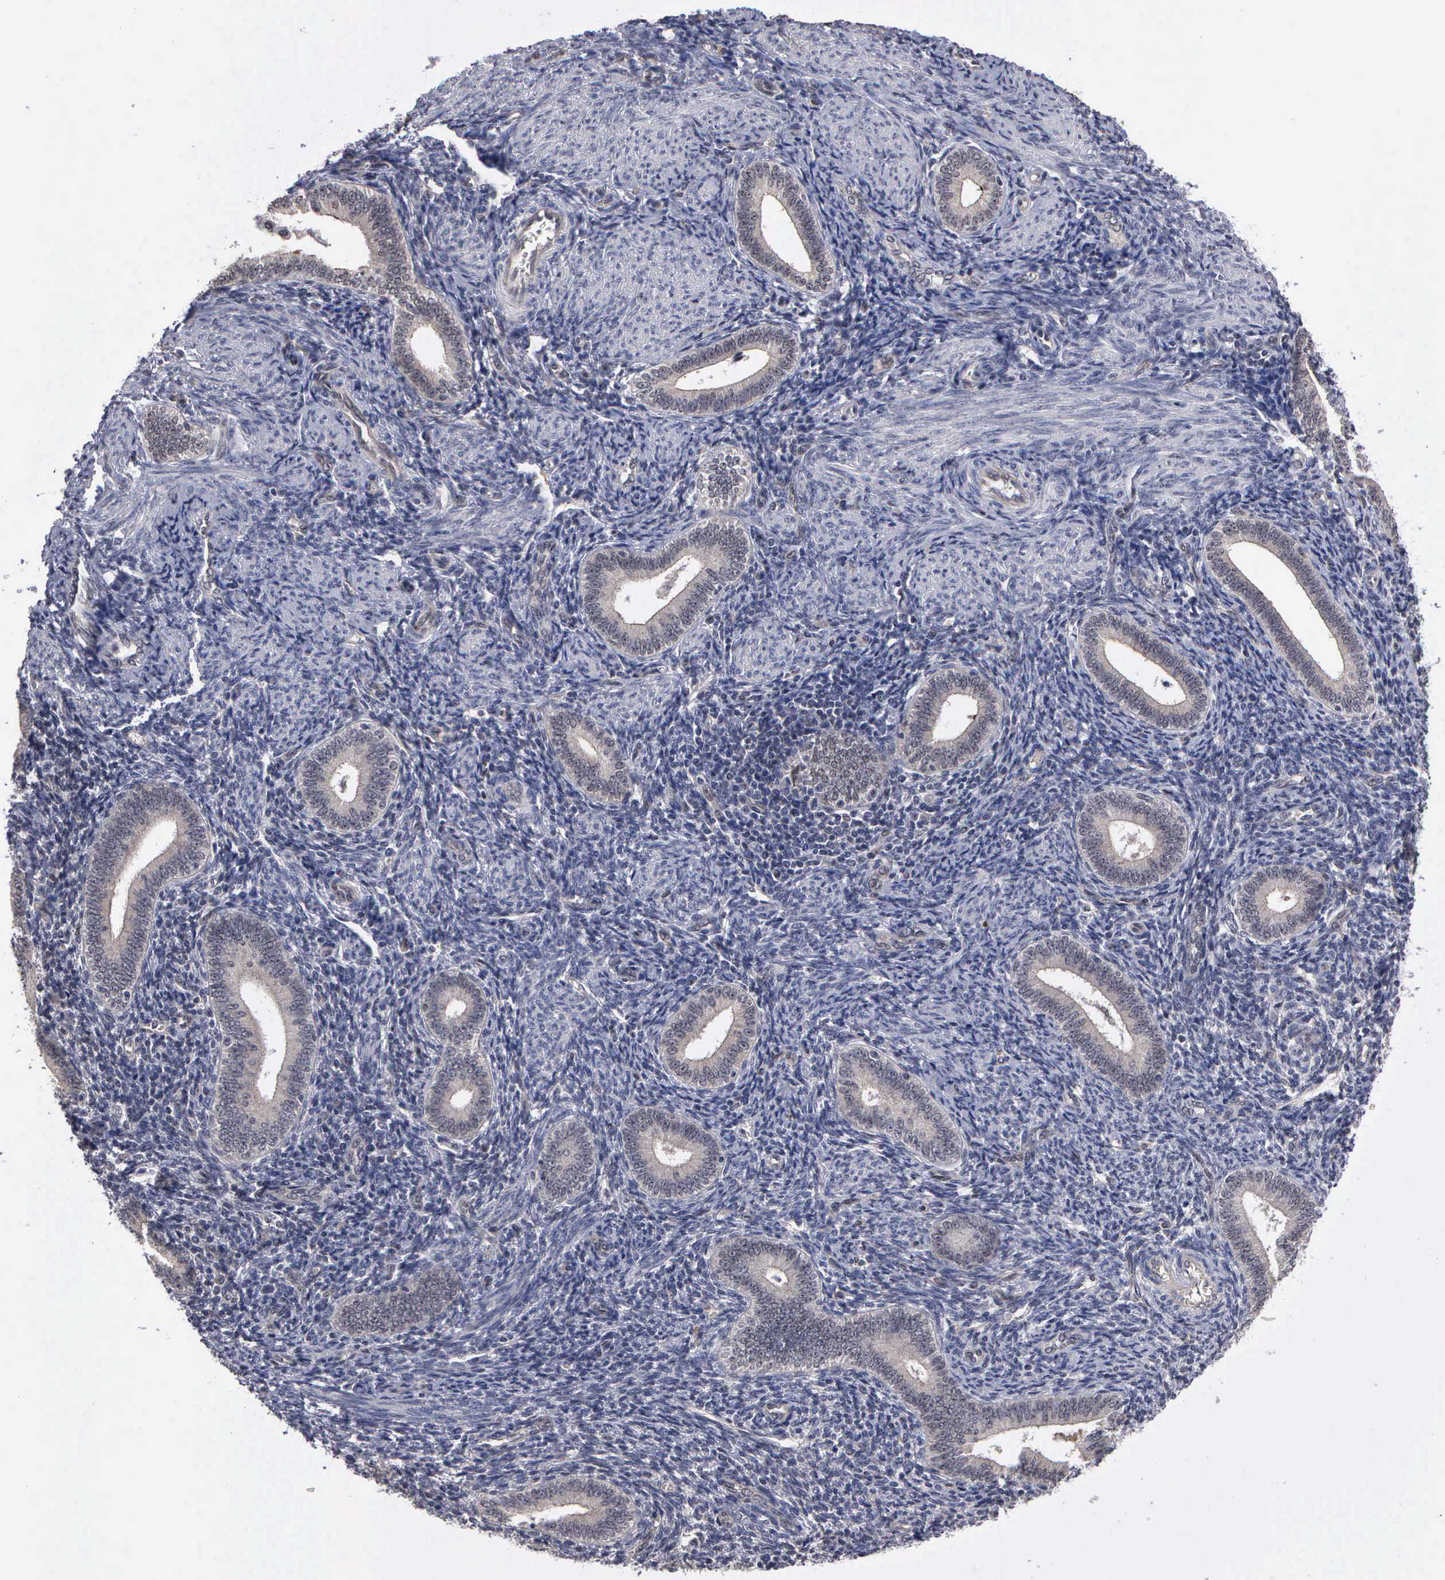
{"staining": {"intensity": "negative", "quantity": "none", "location": "none"}, "tissue": "endometrium", "cell_type": "Cells in endometrial stroma", "image_type": "normal", "snomed": [{"axis": "morphology", "description": "Normal tissue, NOS"}, {"axis": "topography", "description": "Endometrium"}], "caption": "This is an IHC image of unremarkable human endometrium. There is no positivity in cells in endometrial stroma.", "gene": "ZBTB33", "patient": {"sex": "female", "age": 35}}